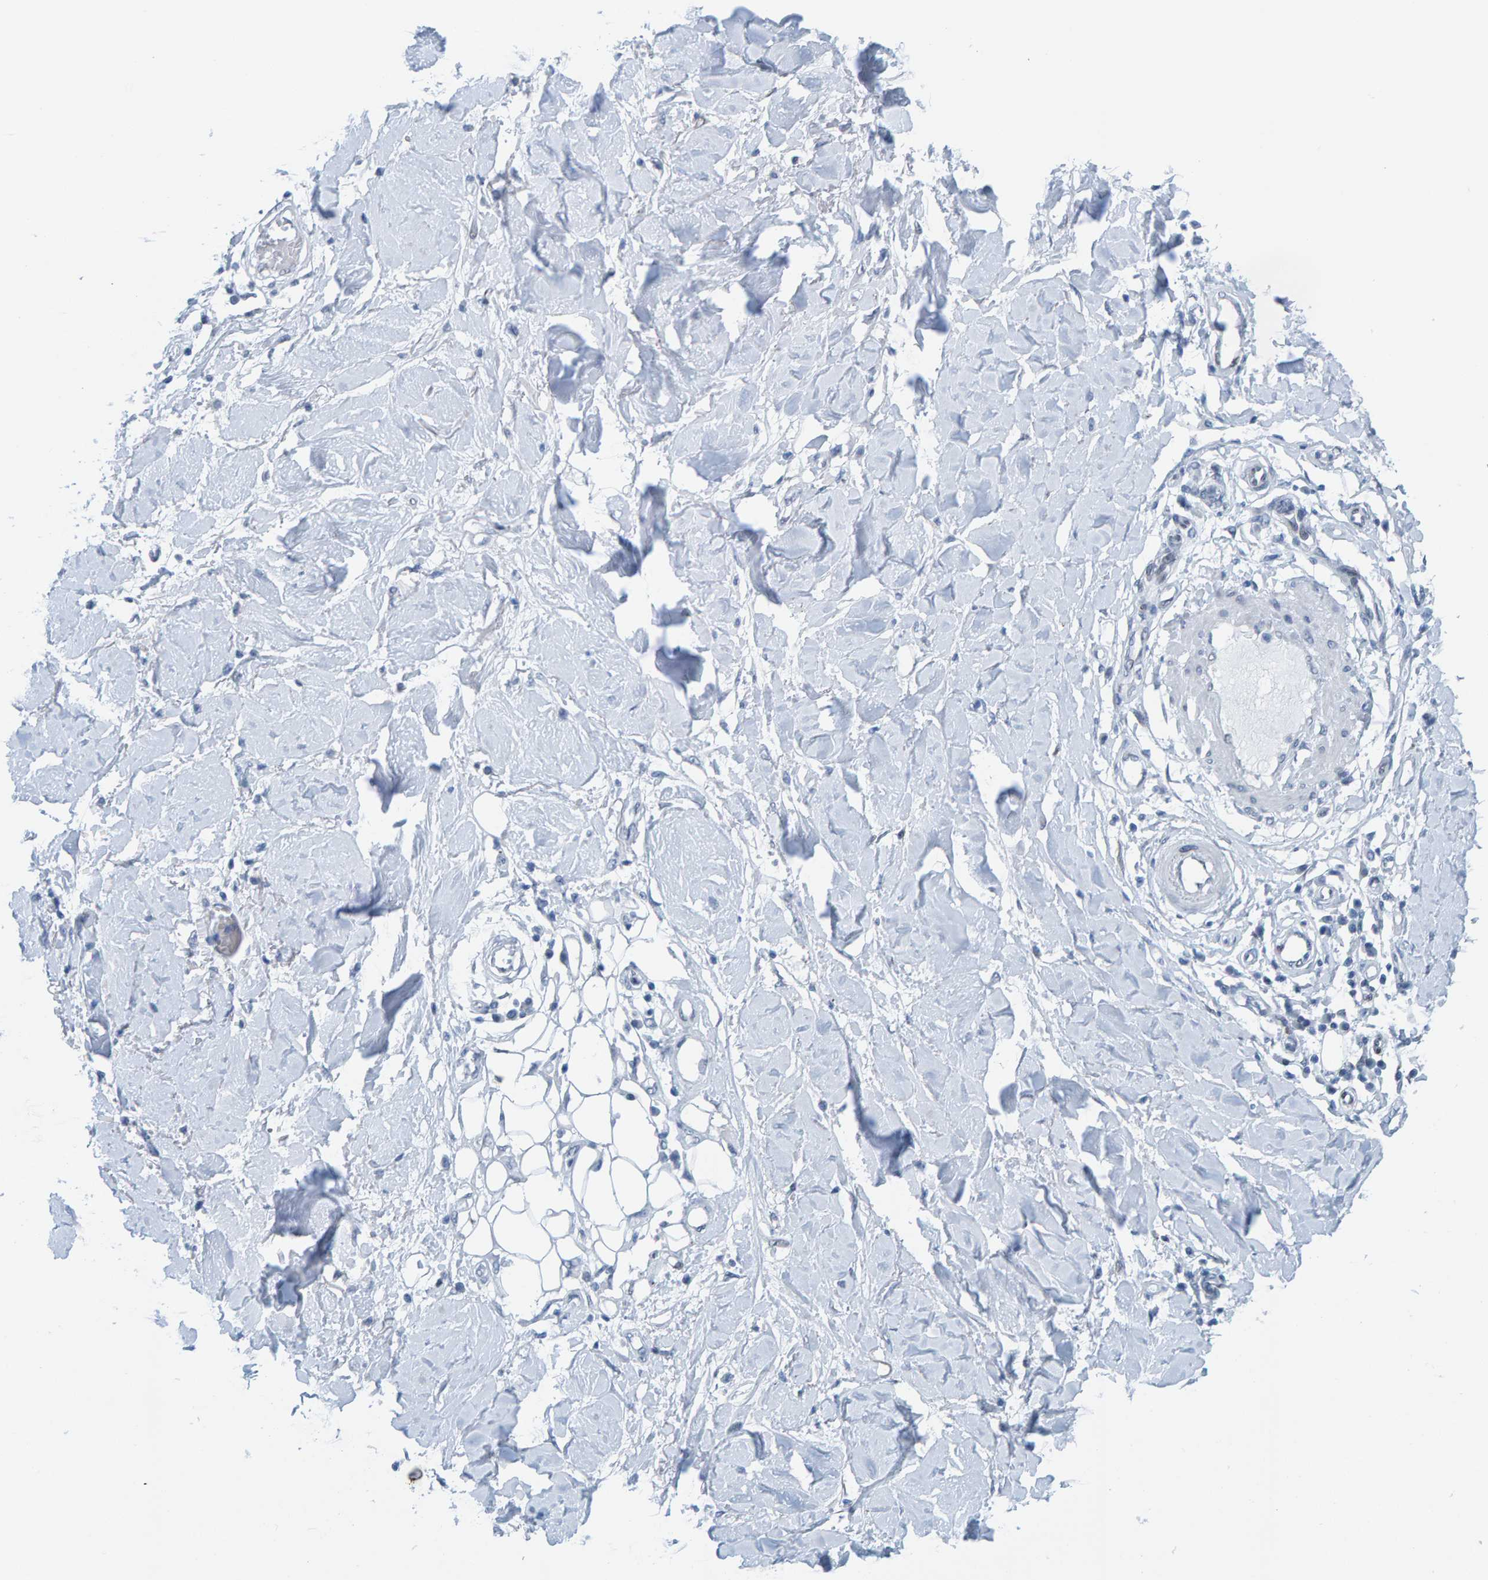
{"staining": {"intensity": "negative", "quantity": "none", "location": "none"}, "tissue": "adipose tissue", "cell_type": "Adipocytes", "image_type": "normal", "snomed": [{"axis": "morphology", "description": "Normal tissue, NOS"}, {"axis": "morphology", "description": "Squamous cell carcinoma, NOS"}, {"axis": "topography", "description": "Skin"}, {"axis": "topography", "description": "Peripheral nerve tissue"}], "caption": "High magnification brightfield microscopy of unremarkable adipose tissue stained with DAB (3,3'-diaminobenzidine) (brown) and counterstained with hematoxylin (blue): adipocytes show no significant expression. The staining was performed using DAB (3,3'-diaminobenzidine) to visualize the protein expression in brown, while the nuclei were stained in blue with hematoxylin (Magnification: 20x).", "gene": "LMNB2", "patient": {"sex": "male", "age": 83}}